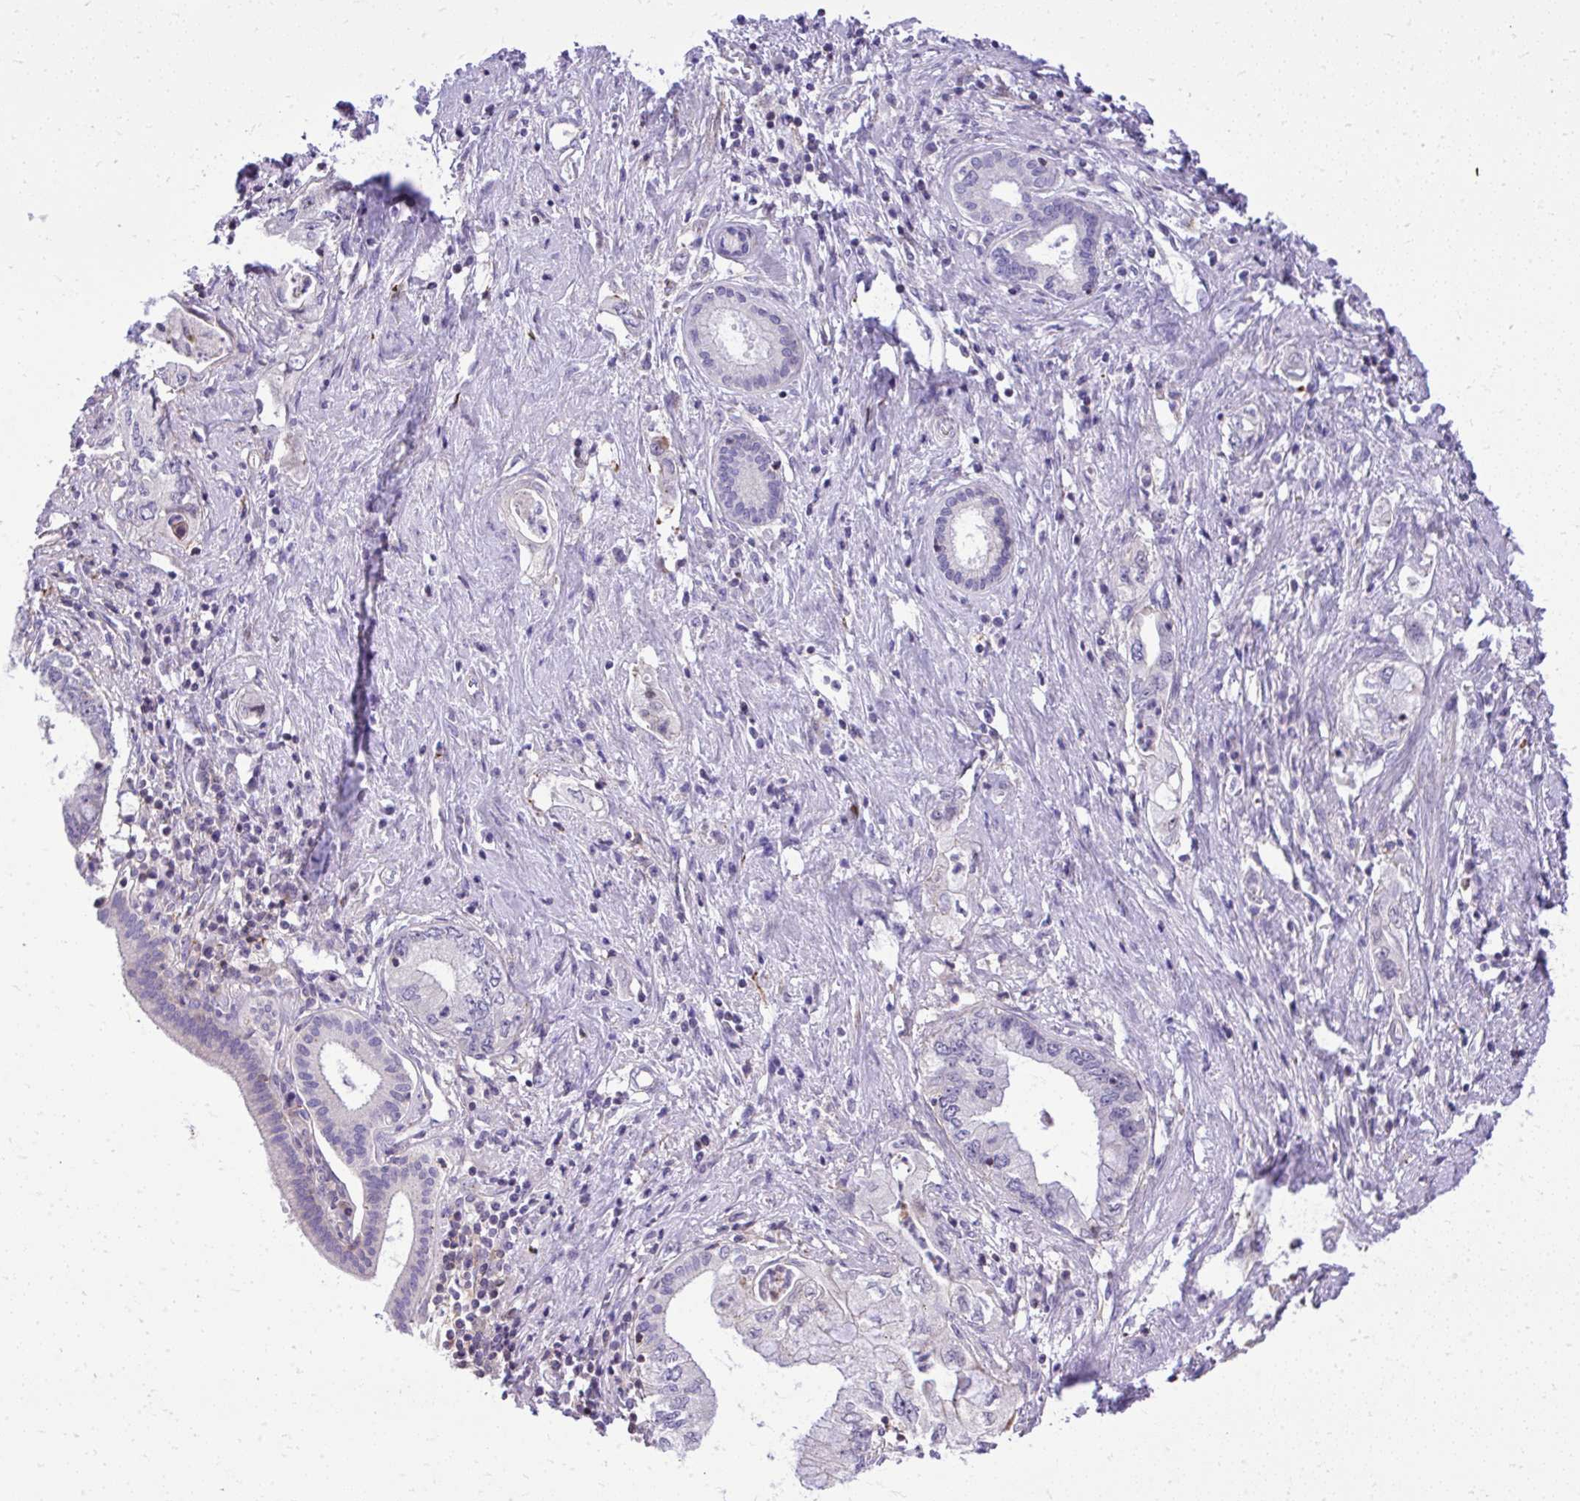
{"staining": {"intensity": "negative", "quantity": "none", "location": "none"}, "tissue": "pancreatic cancer", "cell_type": "Tumor cells", "image_type": "cancer", "snomed": [{"axis": "morphology", "description": "Adenocarcinoma, NOS"}, {"axis": "topography", "description": "Pancreas"}], "caption": "Tumor cells show no significant protein positivity in adenocarcinoma (pancreatic). (Immunohistochemistry (ihc), brightfield microscopy, high magnification).", "gene": "GRK4", "patient": {"sex": "female", "age": 73}}